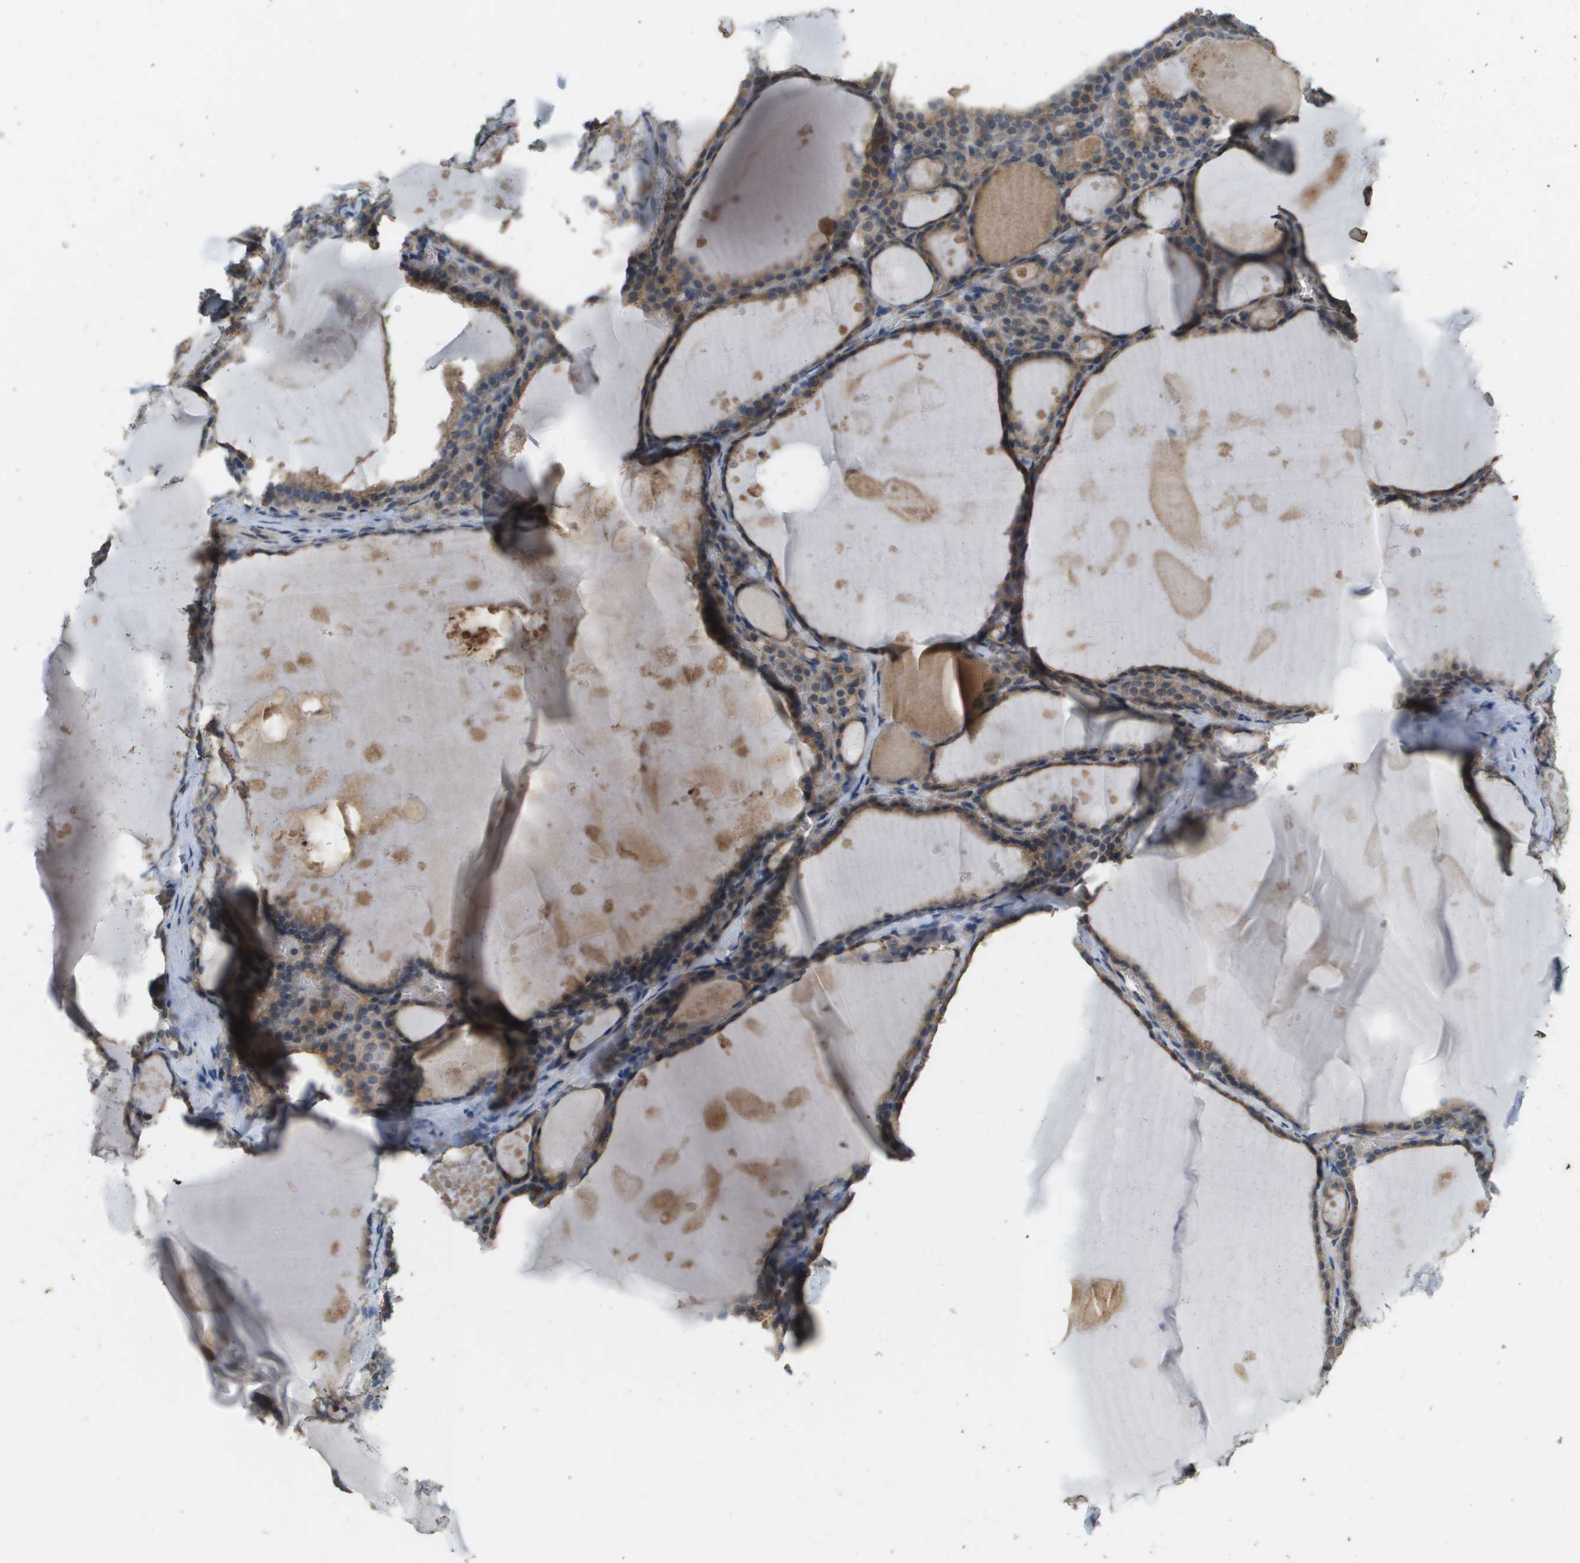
{"staining": {"intensity": "weak", "quantity": "25%-75%", "location": "cytoplasmic/membranous"}, "tissue": "thyroid gland", "cell_type": "Glandular cells", "image_type": "normal", "snomed": [{"axis": "morphology", "description": "Normal tissue, NOS"}, {"axis": "topography", "description": "Thyroid gland"}], "caption": "High-power microscopy captured an immunohistochemistry (IHC) histopathology image of unremarkable thyroid gland, revealing weak cytoplasmic/membranous staining in approximately 25%-75% of glandular cells. (Brightfield microscopy of DAB IHC at high magnification).", "gene": "KRT23", "patient": {"sex": "male", "age": 56}}